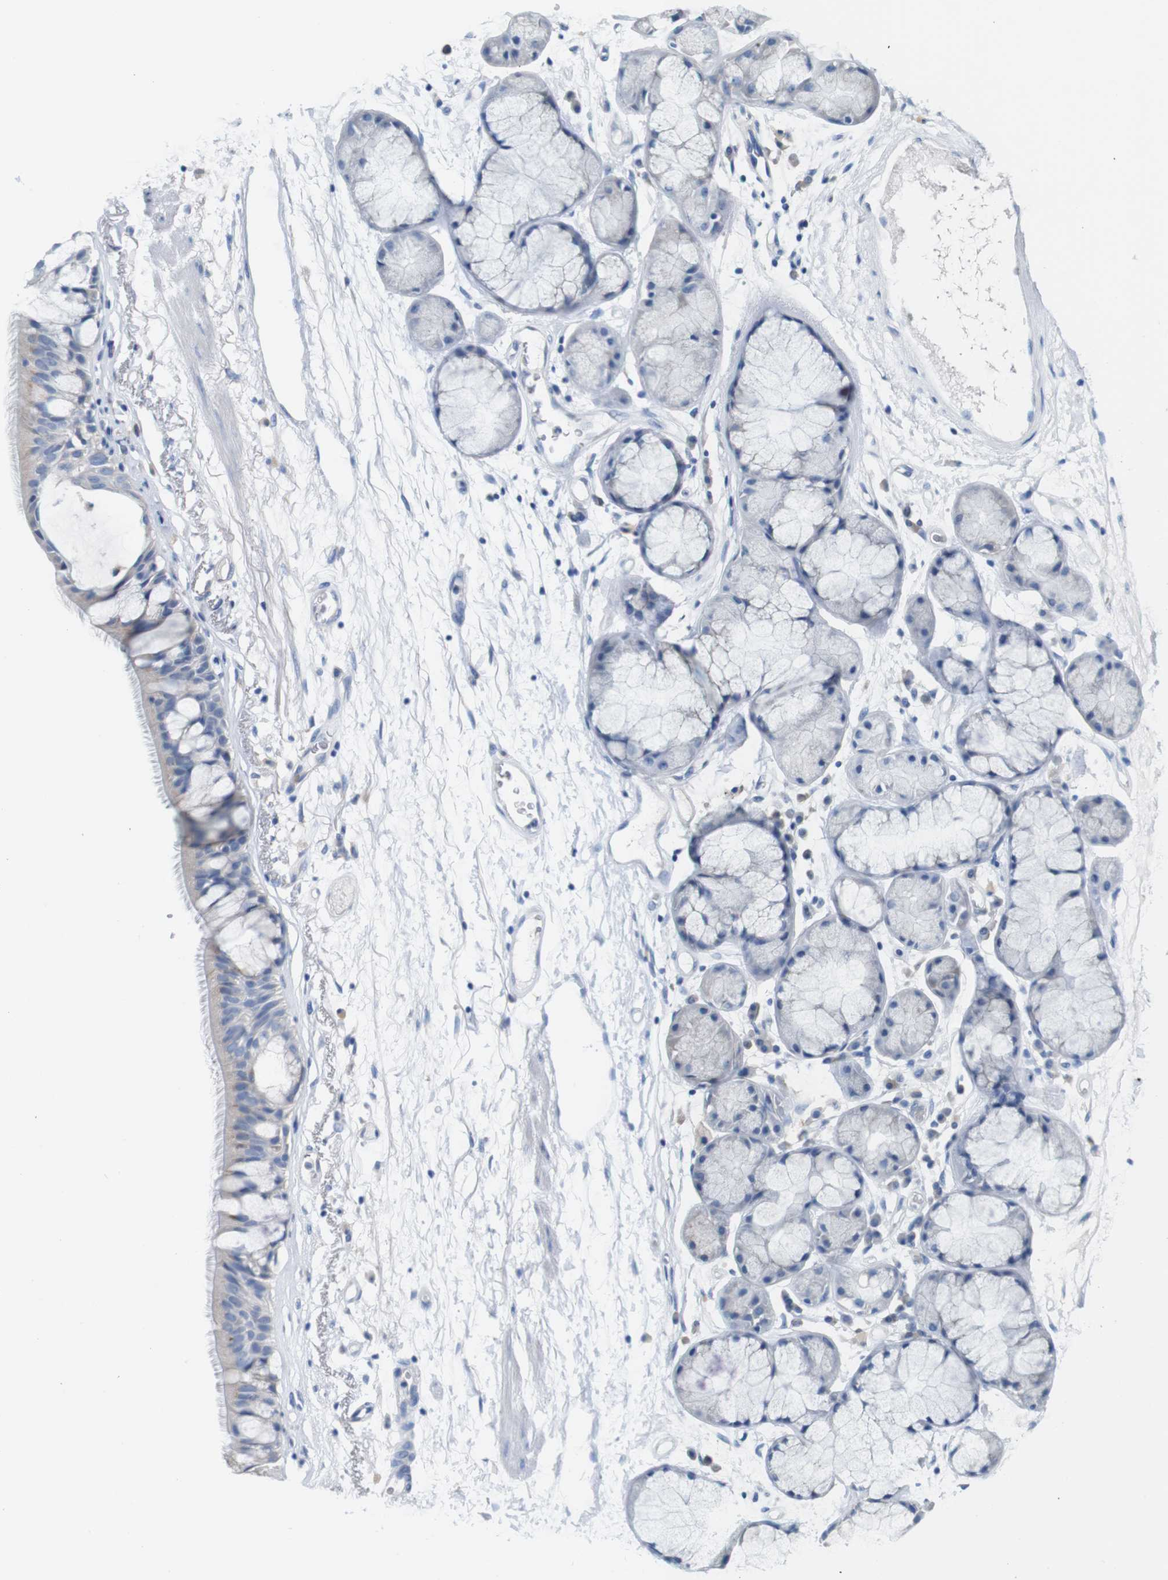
{"staining": {"intensity": "negative", "quantity": "none", "location": "none"}, "tissue": "bronchus", "cell_type": "Respiratory epithelial cells", "image_type": "normal", "snomed": [{"axis": "morphology", "description": "Normal tissue, NOS"}, {"axis": "topography", "description": "Bronchus"}], "caption": "An IHC histopathology image of benign bronchus is shown. There is no staining in respiratory epithelial cells of bronchus.", "gene": "IGSF8", "patient": {"sex": "male", "age": 66}}